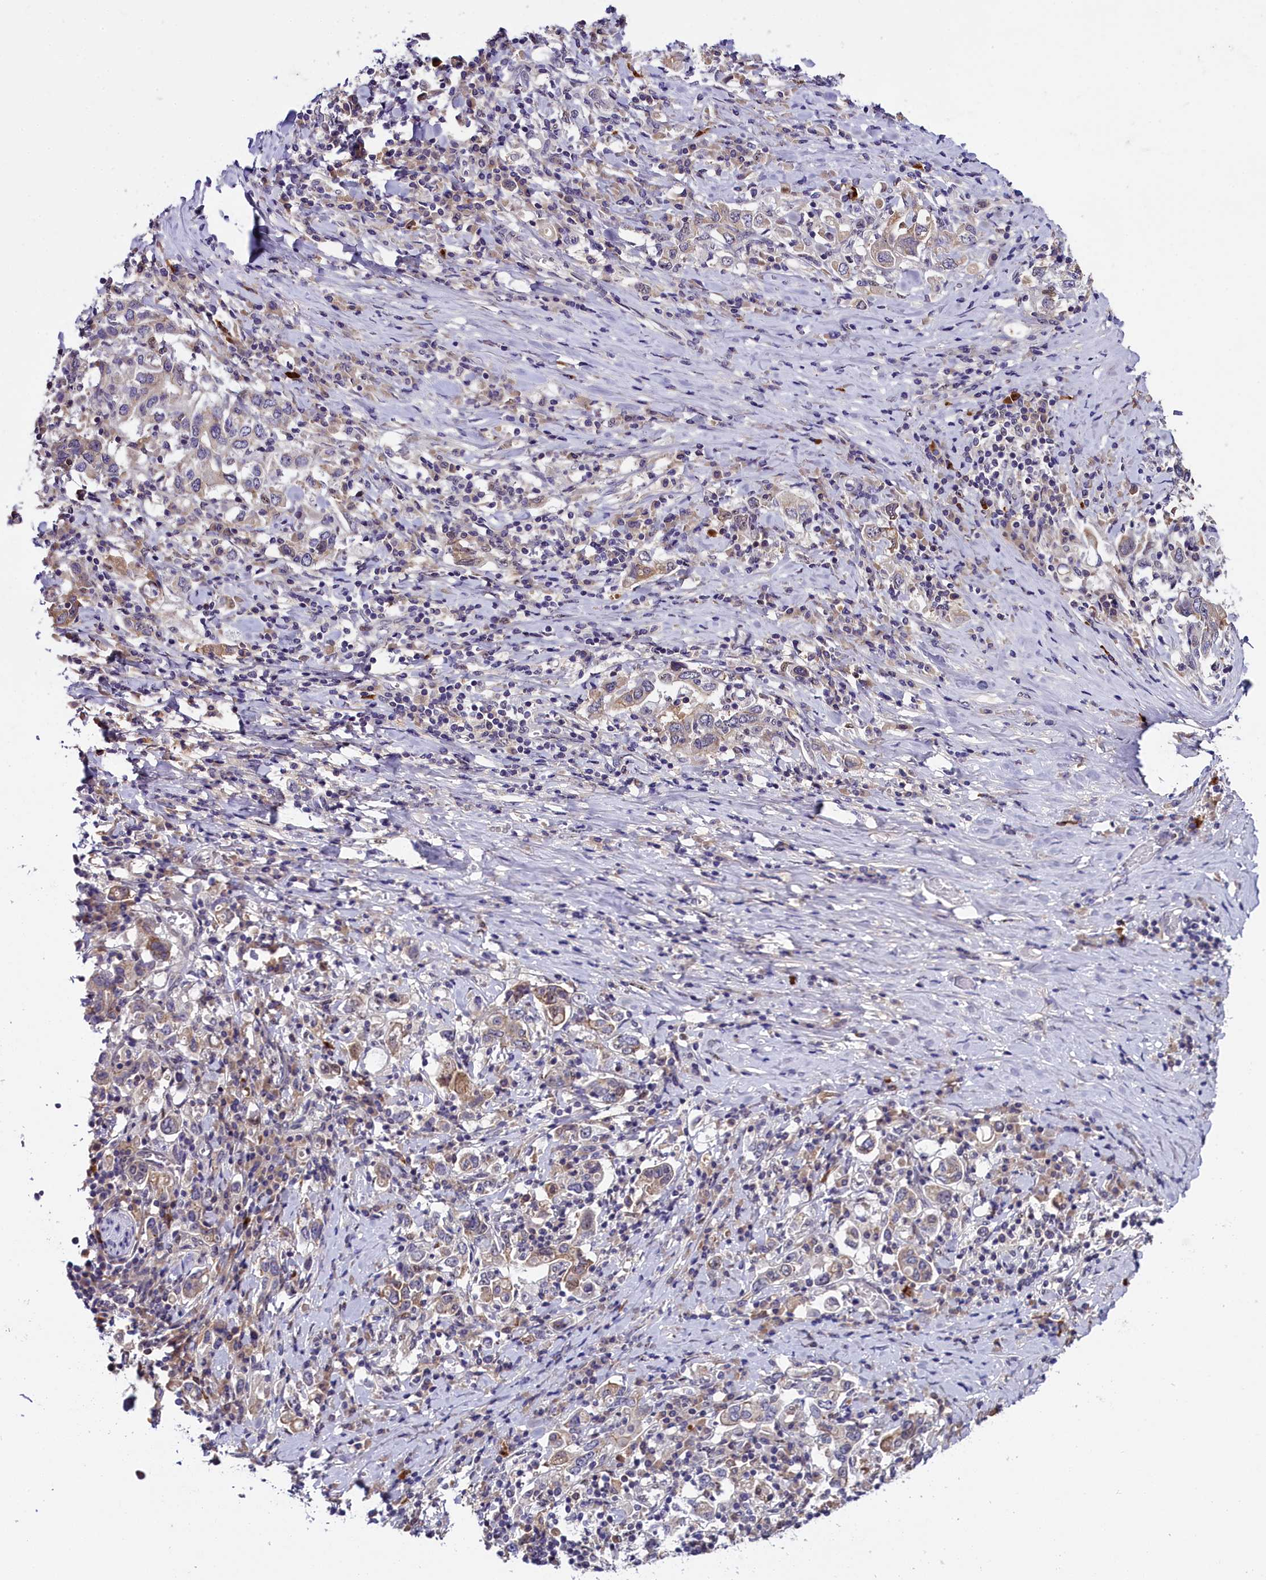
{"staining": {"intensity": "weak", "quantity": "25%-75%", "location": "cytoplasmic/membranous"}, "tissue": "stomach cancer", "cell_type": "Tumor cells", "image_type": "cancer", "snomed": [{"axis": "morphology", "description": "Adenocarcinoma, NOS"}, {"axis": "topography", "description": "Stomach, upper"}, {"axis": "topography", "description": "Stomach"}], "caption": "Brown immunohistochemical staining in stomach adenocarcinoma exhibits weak cytoplasmic/membranous positivity in approximately 25%-75% of tumor cells. The staining was performed using DAB (3,3'-diaminobenzidine) to visualize the protein expression in brown, while the nuclei were stained in blue with hematoxylin (Magnification: 20x).", "gene": "ENKD1", "patient": {"sex": "male", "age": 62}}